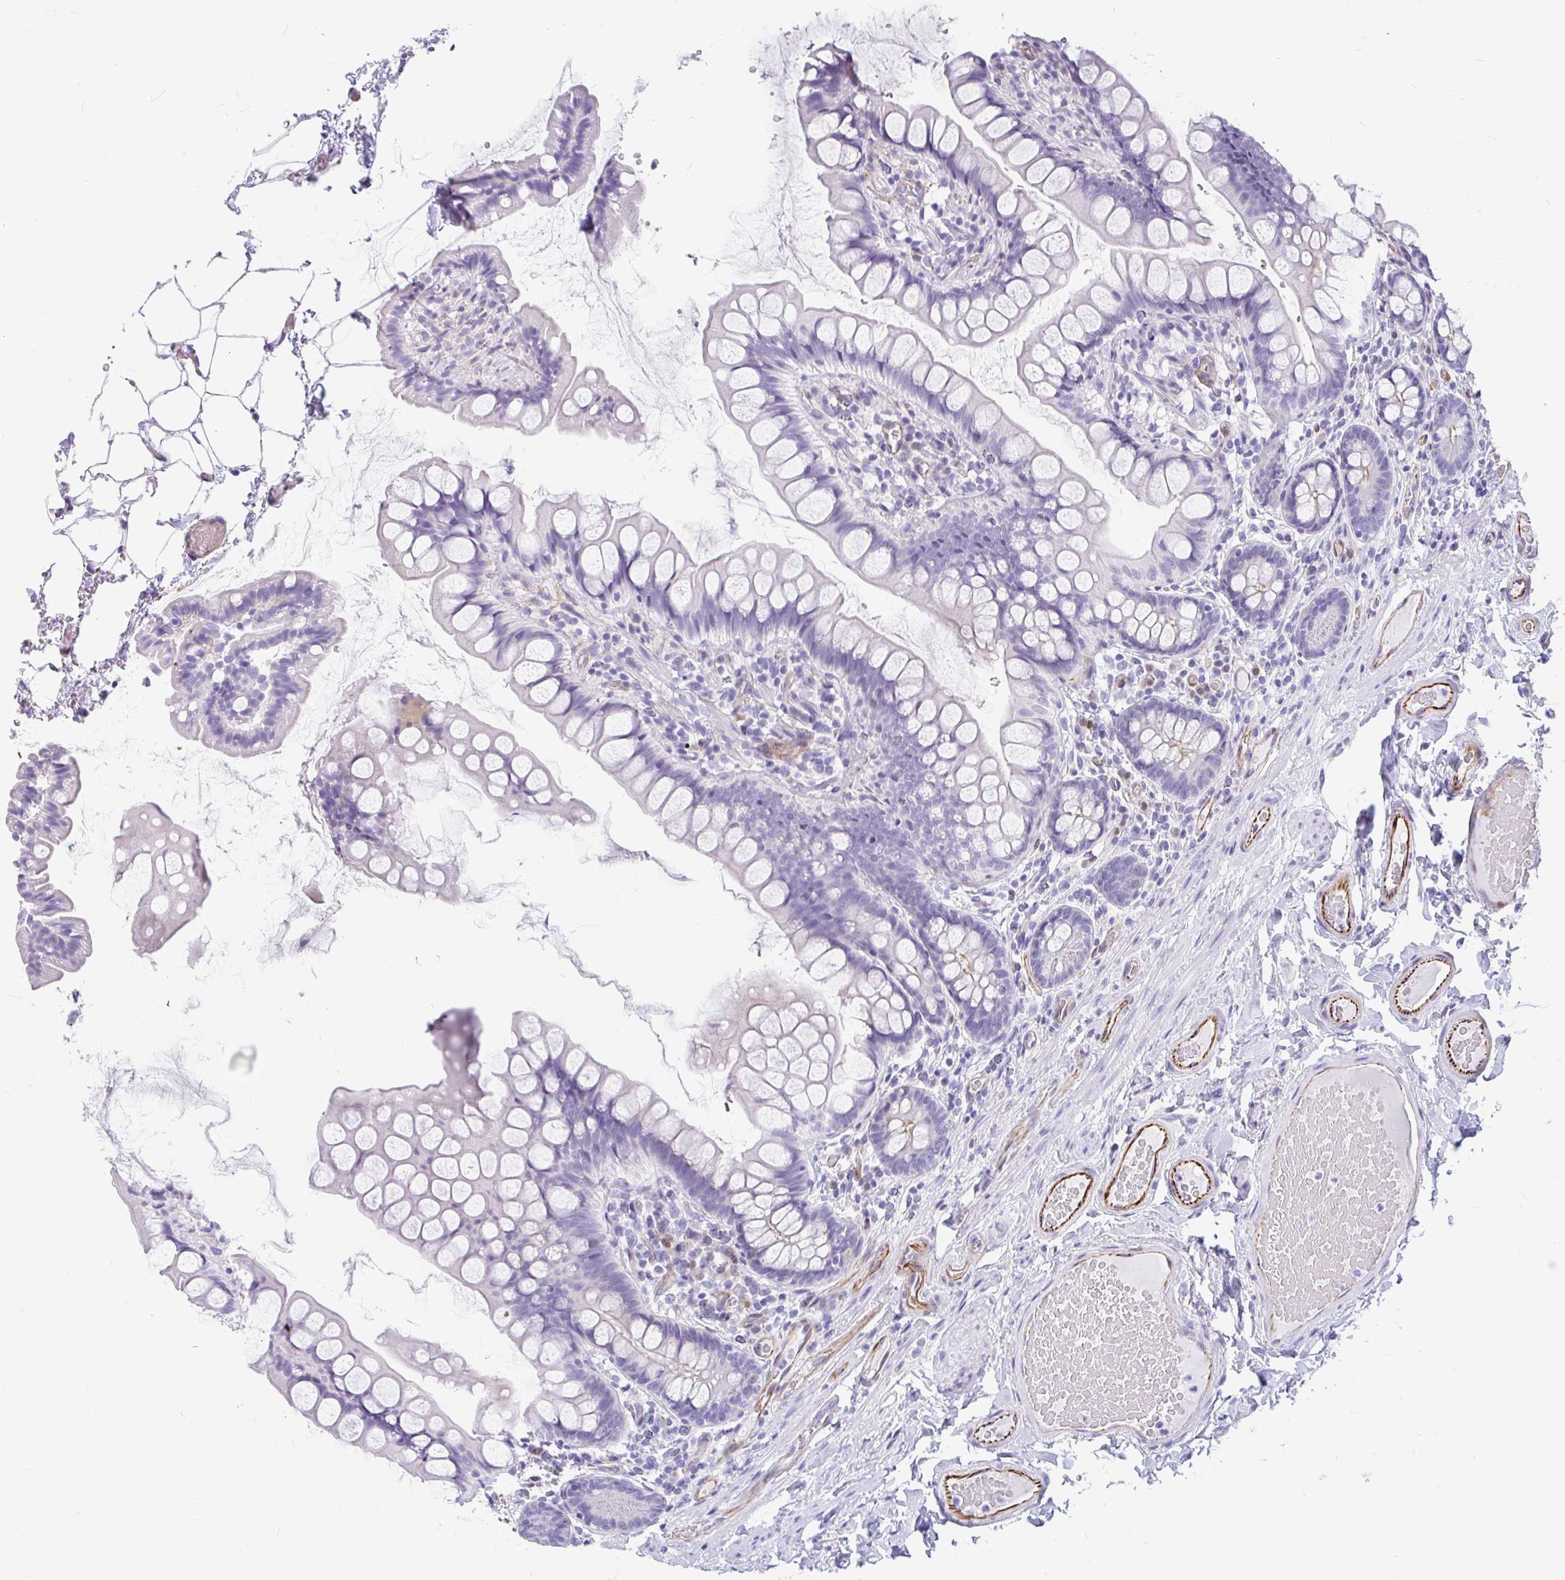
{"staining": {"intensity": "negative", "quantity": "none", "location": "none"}, "tissue": "small intestine", "cell_type": "Glandular cells", "image_type": "normal", "snomed": [{"axis": "morphology", "description": "Normal tissue, NOS"}, {"axis": "topography", "description": "Small intestine"}], "caption": "Glandular cells are negative for protein expression in normal human small intestine. (Immunohistochemistry, brightfield microscopy, high magnification).", "gene": "EML5", "patient": {"sex": "male", "age": 70}}